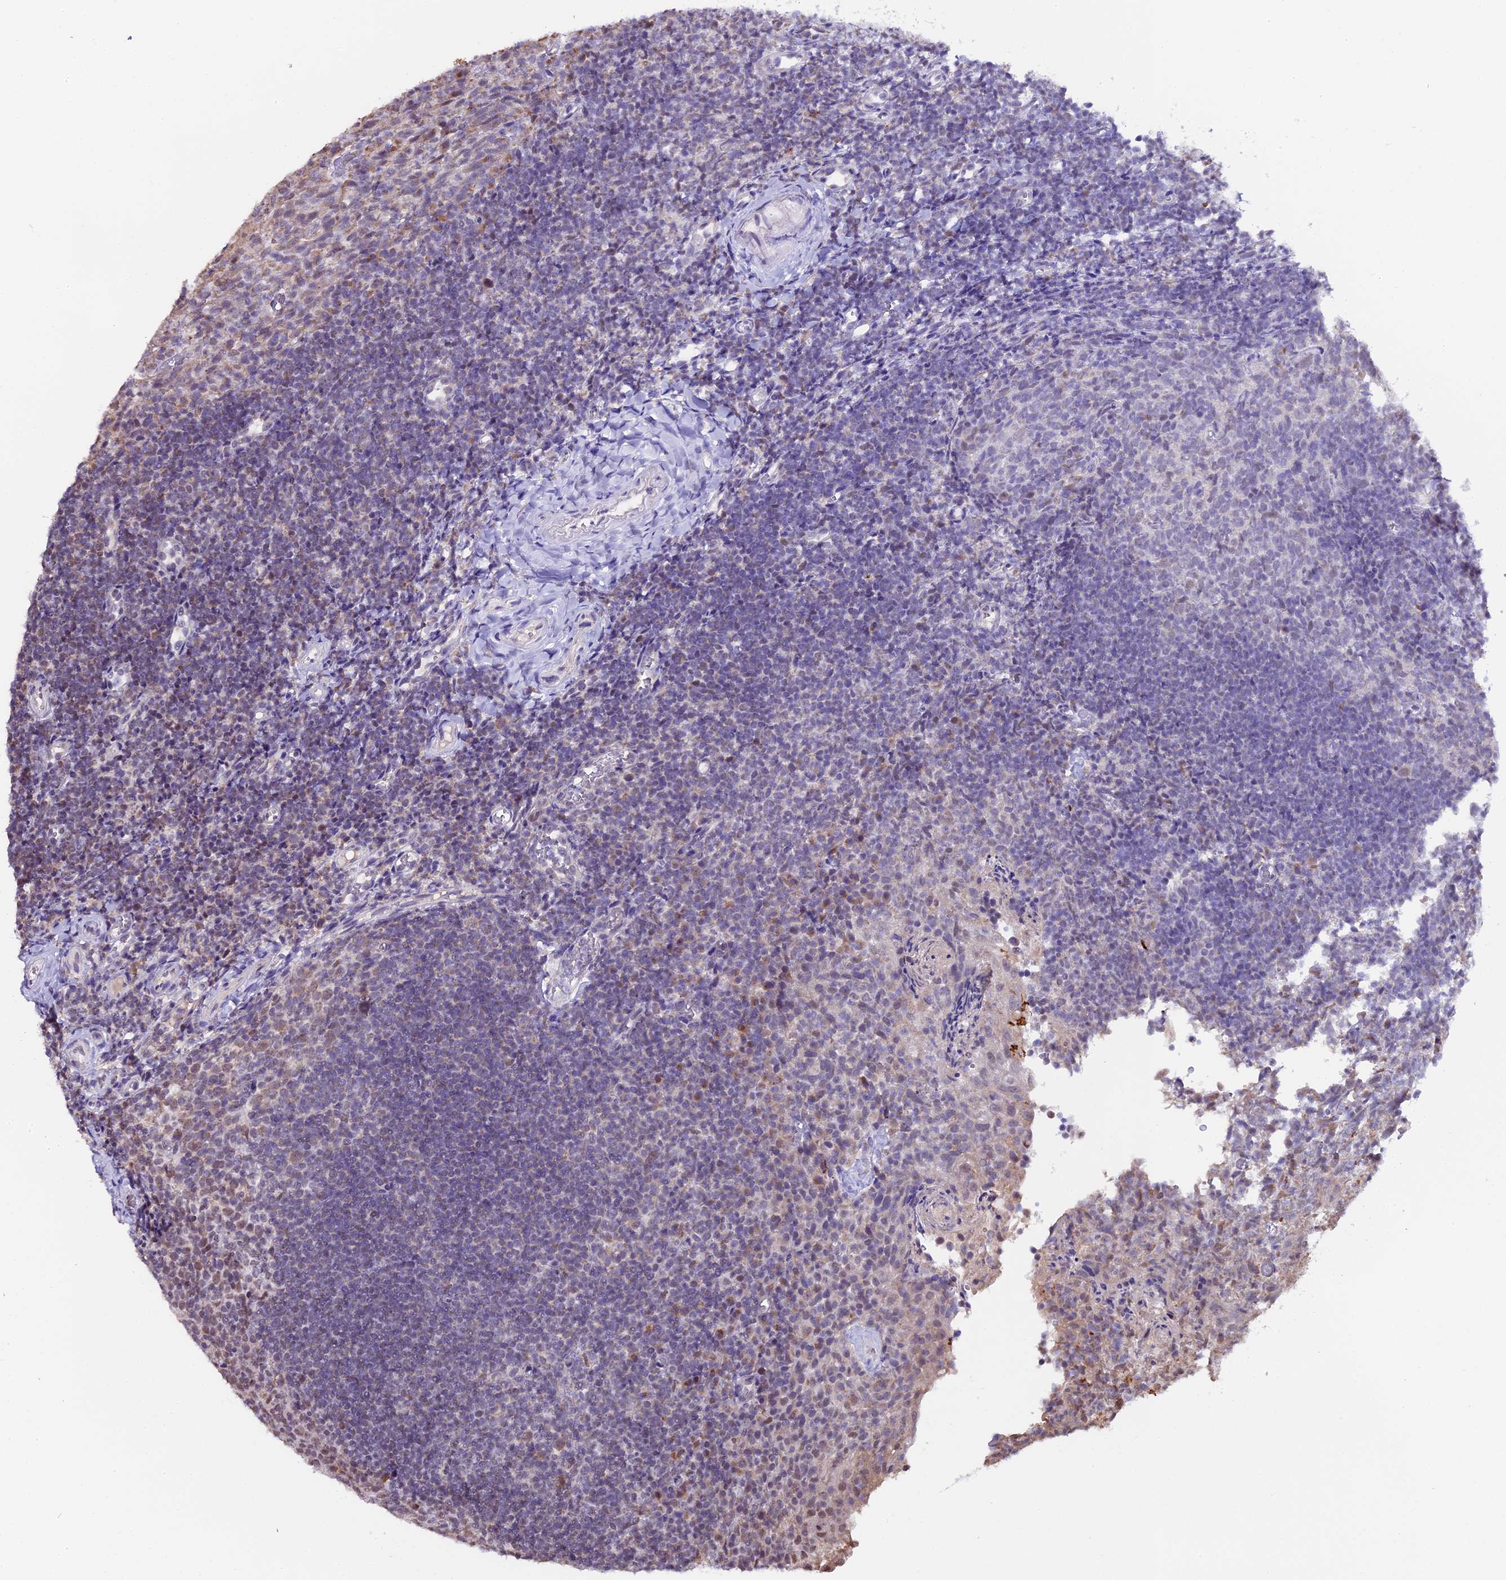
{"staining": {"intensity": "negative", "quantity": "none", "location": "none"}, "tissue": "tonsil", "cell_type": "Germinal center cells", "image_type": "normal", "snomed": [{"axis": "morphology", "description": "Normal tissue, NOS"}, {"axis": "topography", "description": "Tonsil"}], "caption": "DAB (3,3'-diaminobenzidine) immunohistochemical staining of benign human tonsil exhibits no significant staining in germinal center cells.", "gene": "NCBP1", "patient": {"sex": "female", "age": 10}}